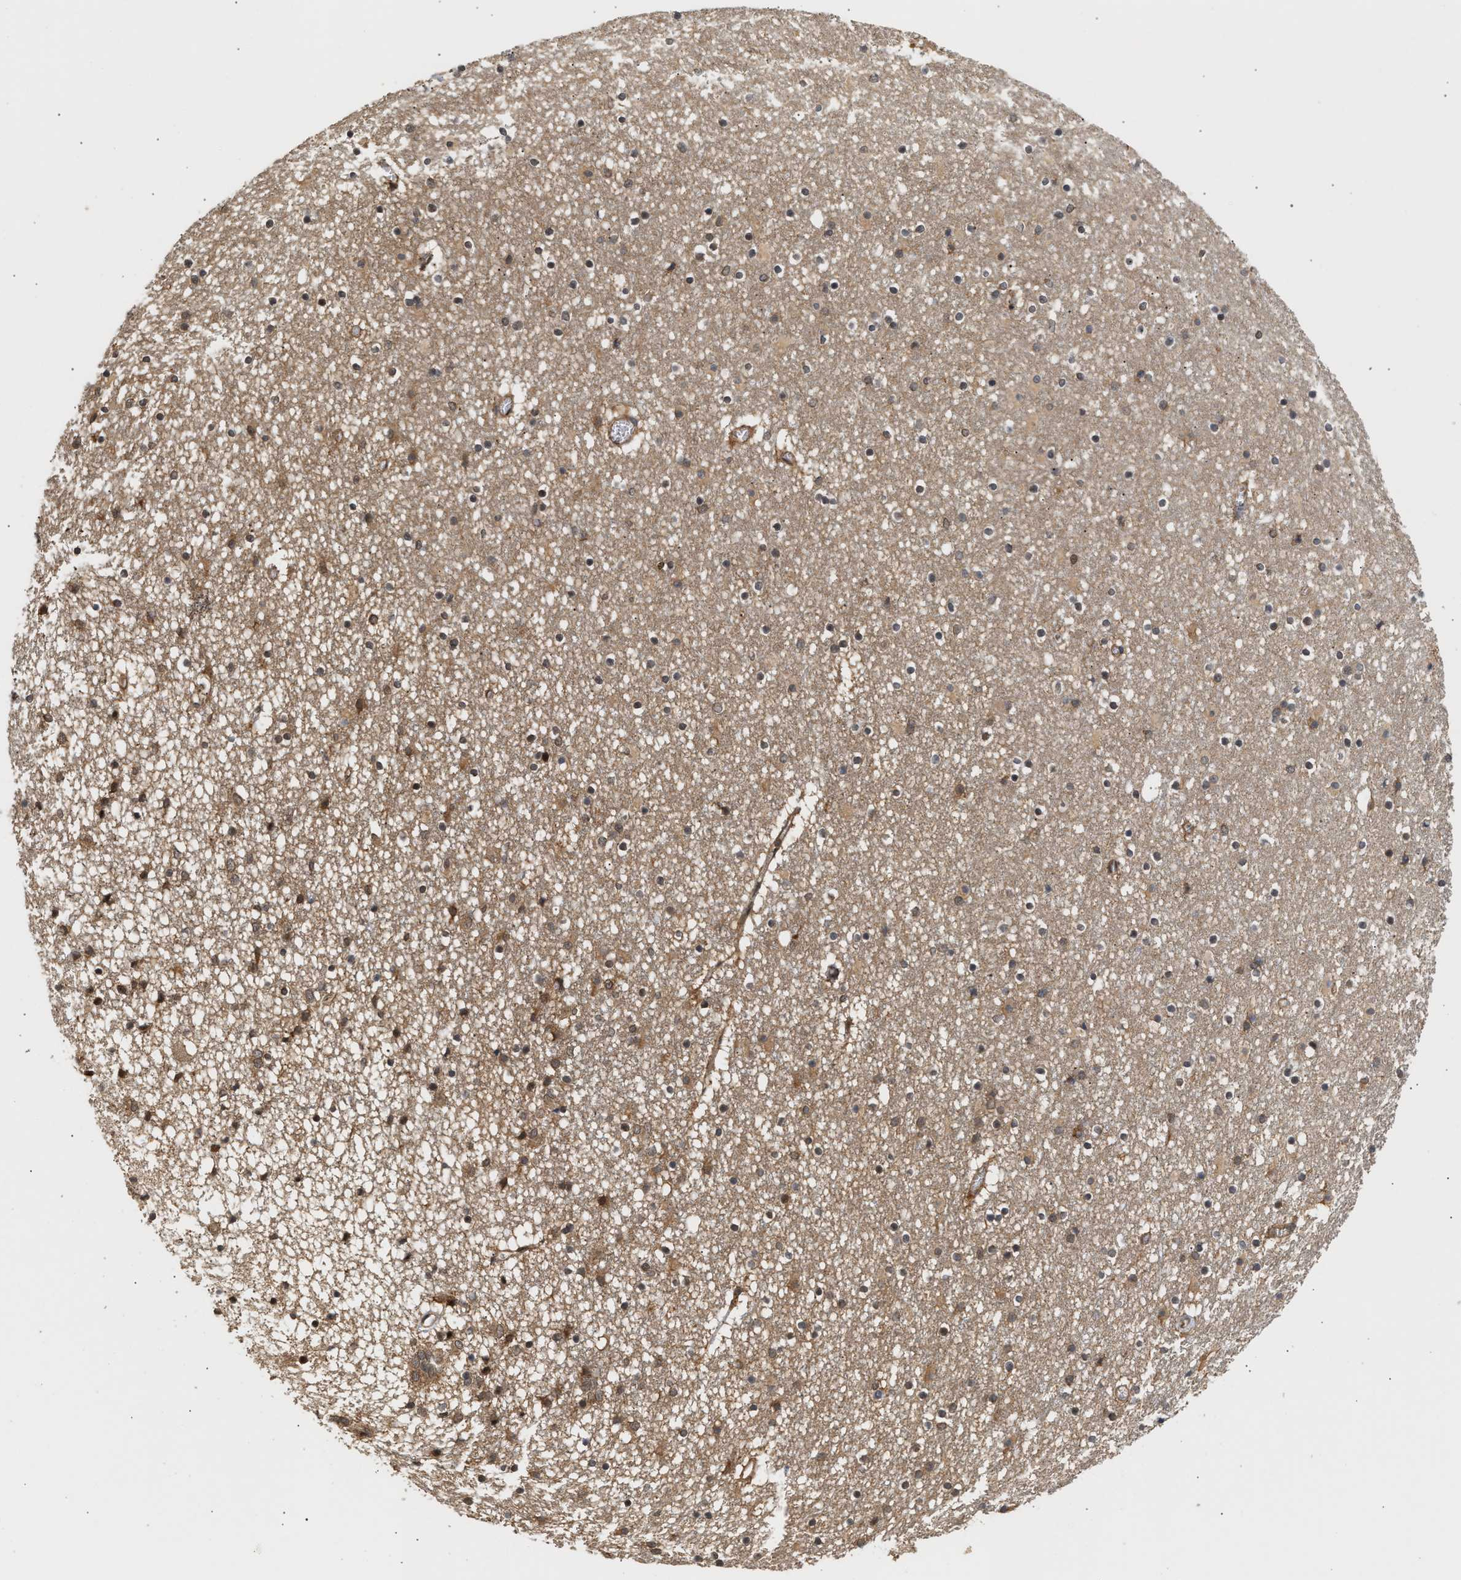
{"staining": {"intensity": "moderate", "quantity": "<25%", "location": "cytoplasmic/membranous,nuclear"}, "tissue": "caudate", "cell_type": "Glial cells", "image_type": "normal", "snomed": [{"axis": "morphology", "description": "Normal tissue, NOS"}, {"axis": "topography", "description": "Lateral ventricle wall"}], "caption": "Protein staining shows moderate cytoplasmic/membranous,nuclear positivity in approximately <25% of glial cells in benign caudate.", "gene": "ABHD5", "patient": {"sex": "male", "age": 45}}